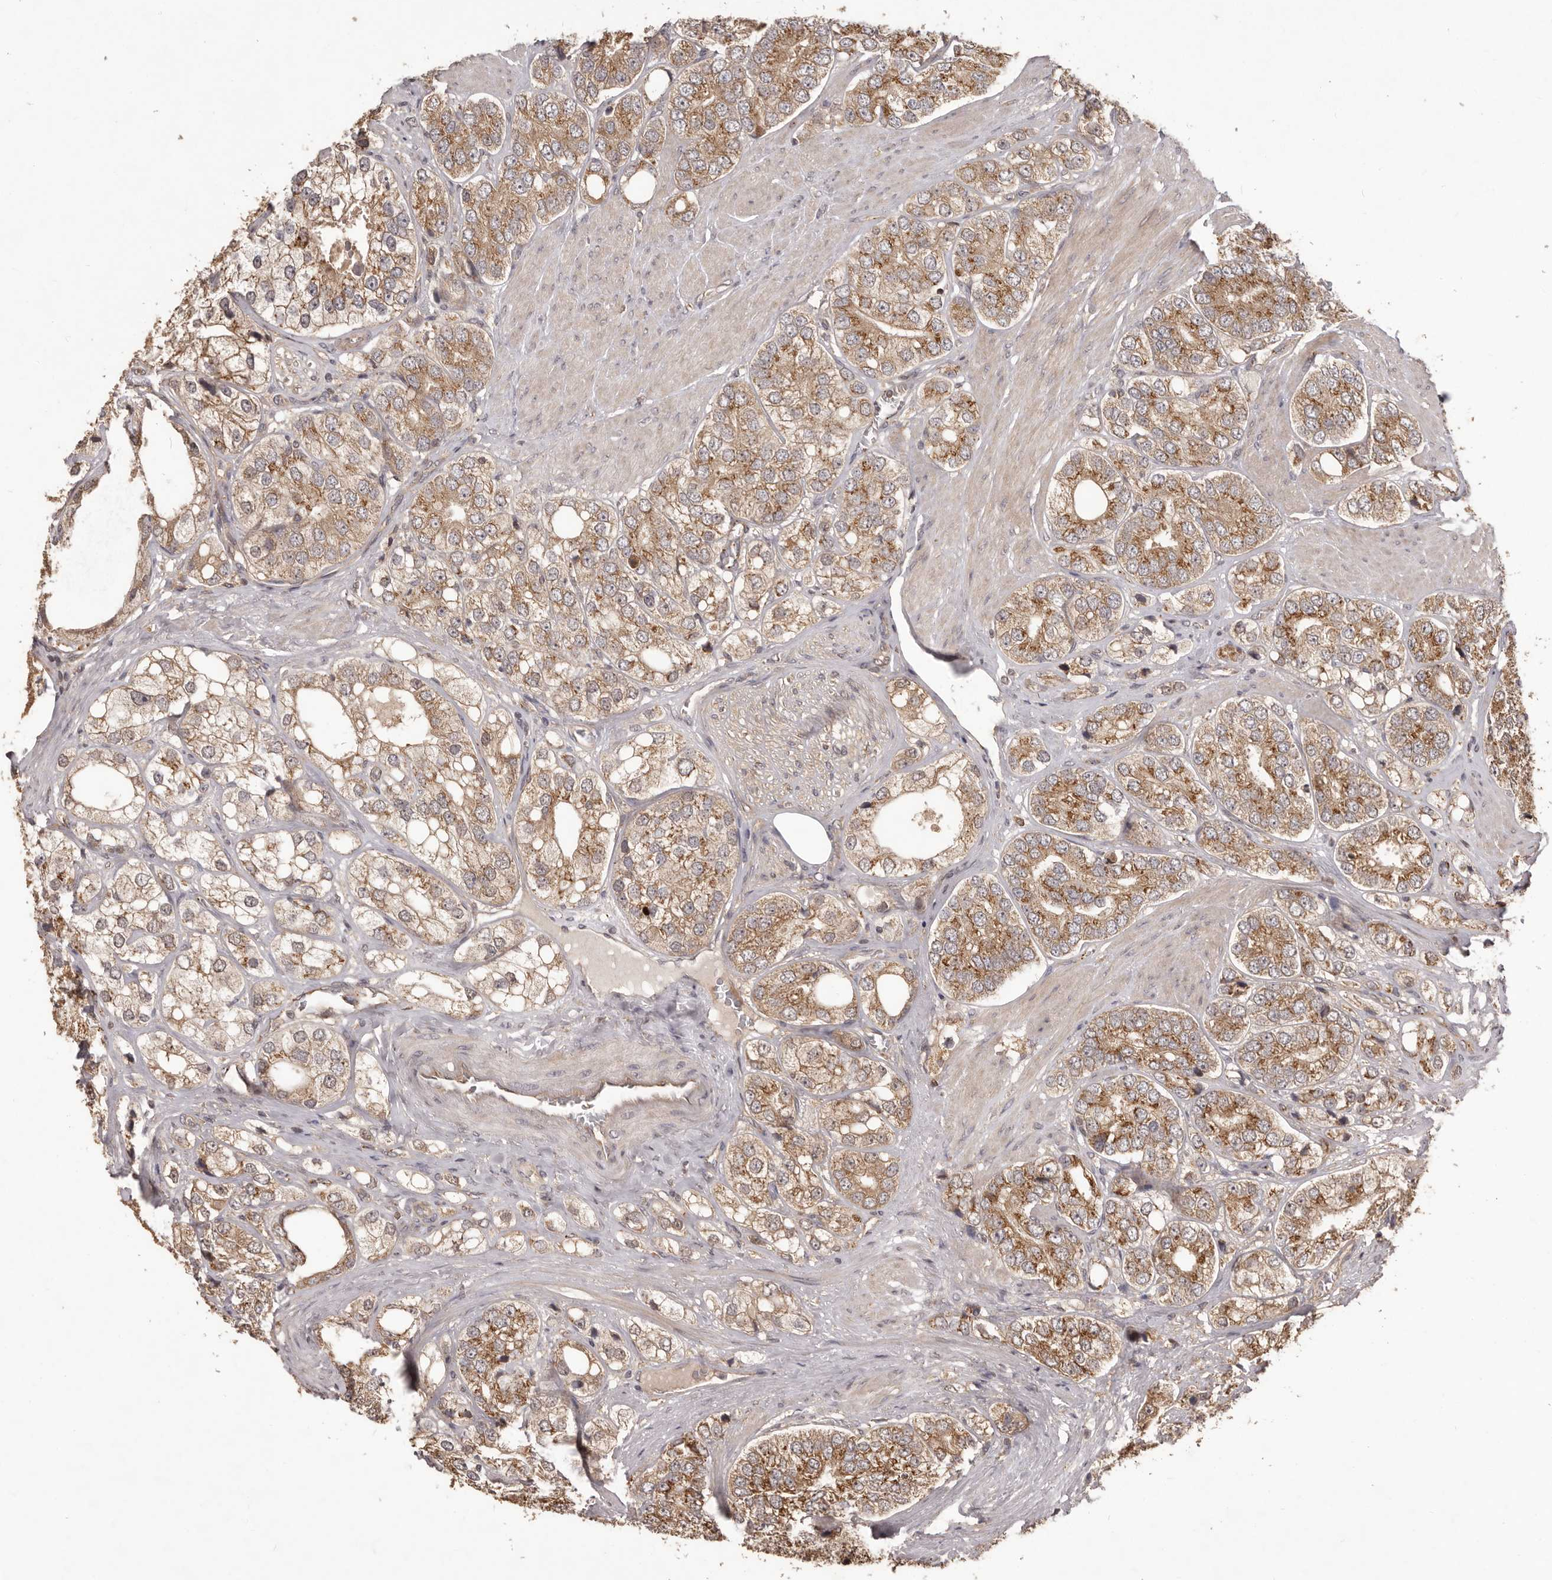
{"staining": {"intensity": "strong", "quantity": "25%-75%", "location": "cytoplasmic/membranous"}, "tissue": "prostate cancer", "cell_type": "Tumor cells", "image_type": "cancer", "snomed": [{"axis": "morphology", "description": "Adenocarcinoma, High grade"}, {"axis": "topography", "description": "Prostate"}], "caption": "The histopathology image displays a brown stain indicating the presence of a protein in the cytoplasmic/membranous of tumor cells in prostate cancer.", "gene": "MTO1", "patient": {"sex": "male", "age": 50}}